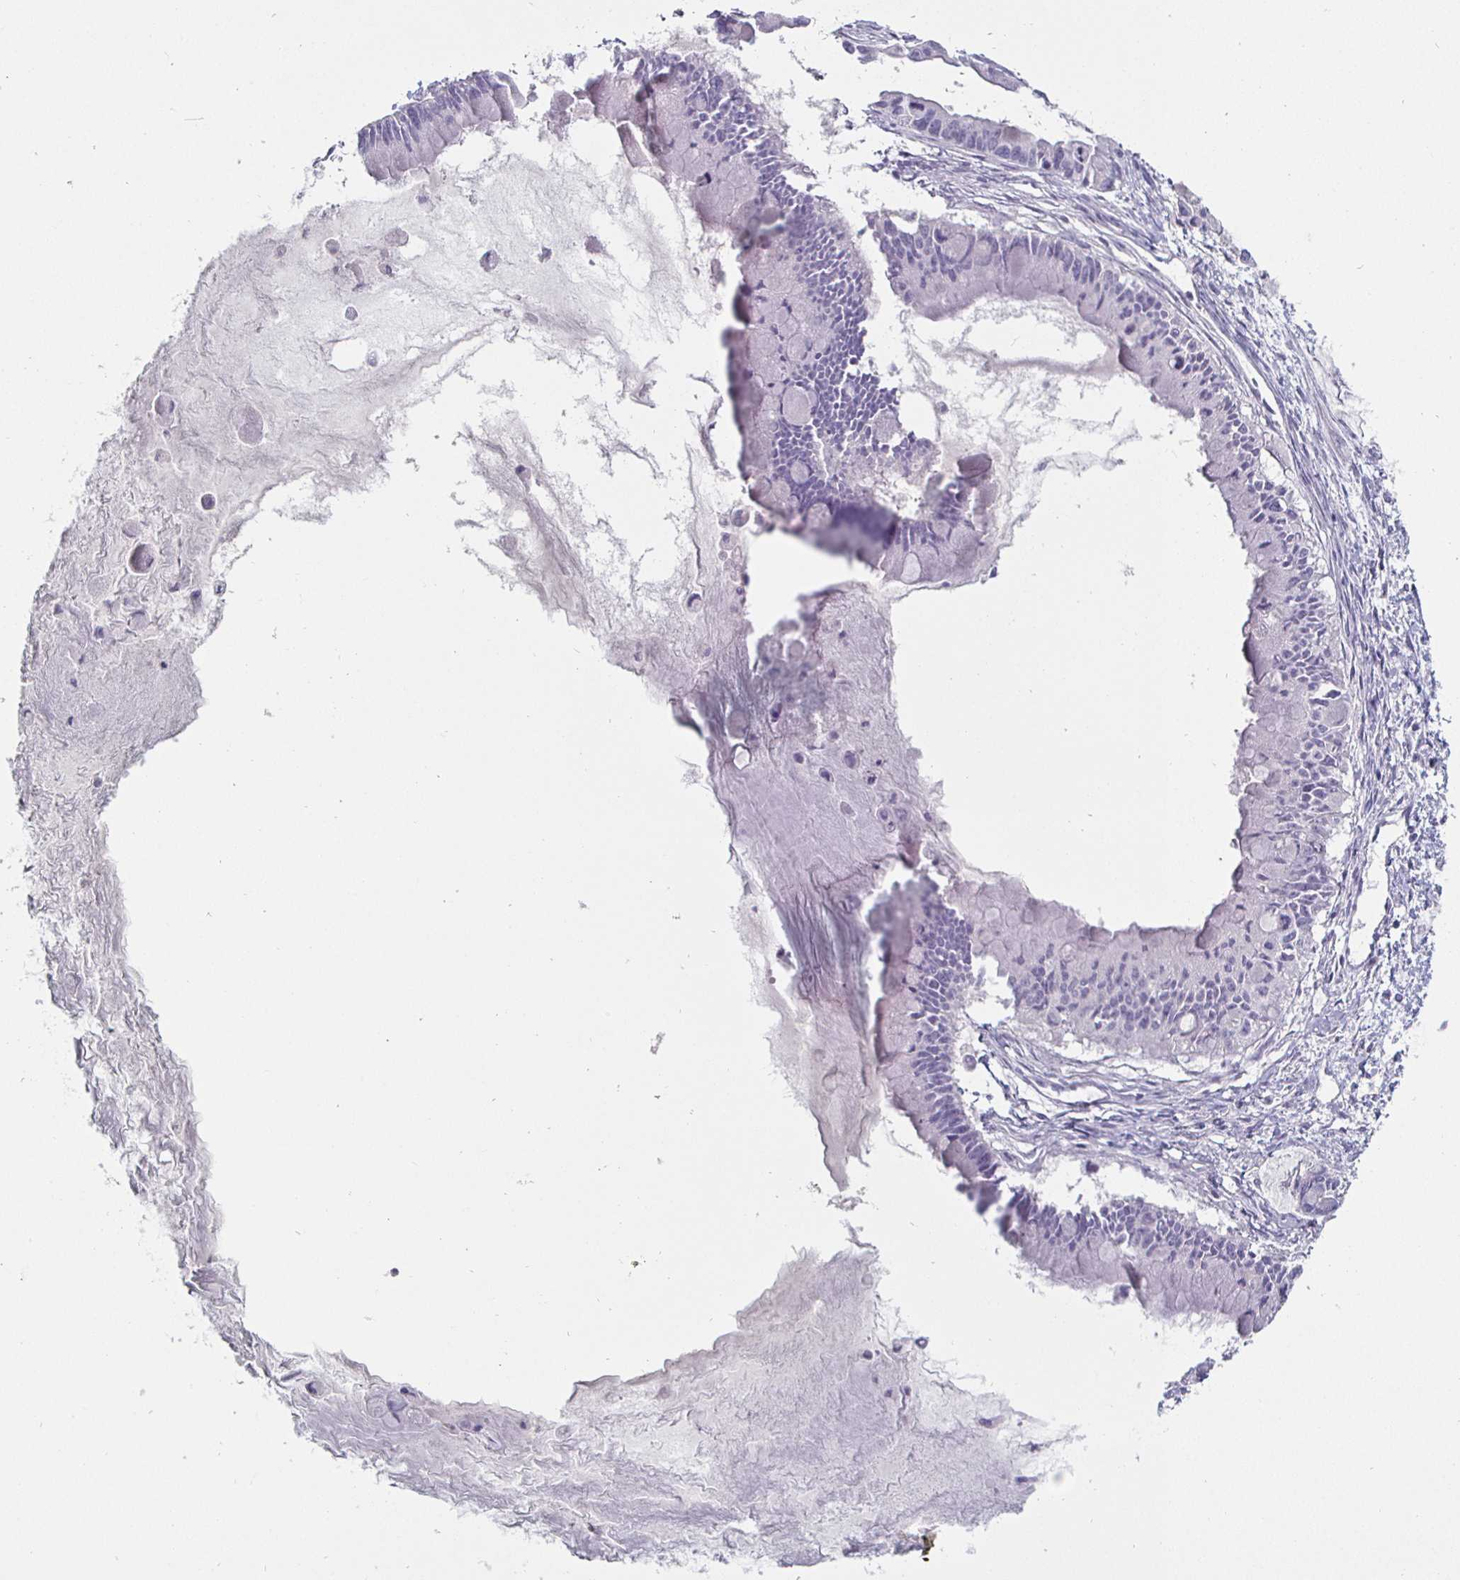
{"staining": {"intensity": "negative", "quantity": "none", "location": "none"}, "tissue": "ovarian cancer", "cell_type": "Tumor cells", "image_type": "cancer", "snomed": [{"axis": "morphology", "description": "Cystadenocarcinoma, mucinous, NOS"}, {"axis": "topography", "description": "Ovary"}], "caption": "Tumor cells show no significant protein positivity in ovarian mucinous cystadenocarcinoma.", "gene": "ENPP1", "patient": {"sex": "female", "age": 63}}